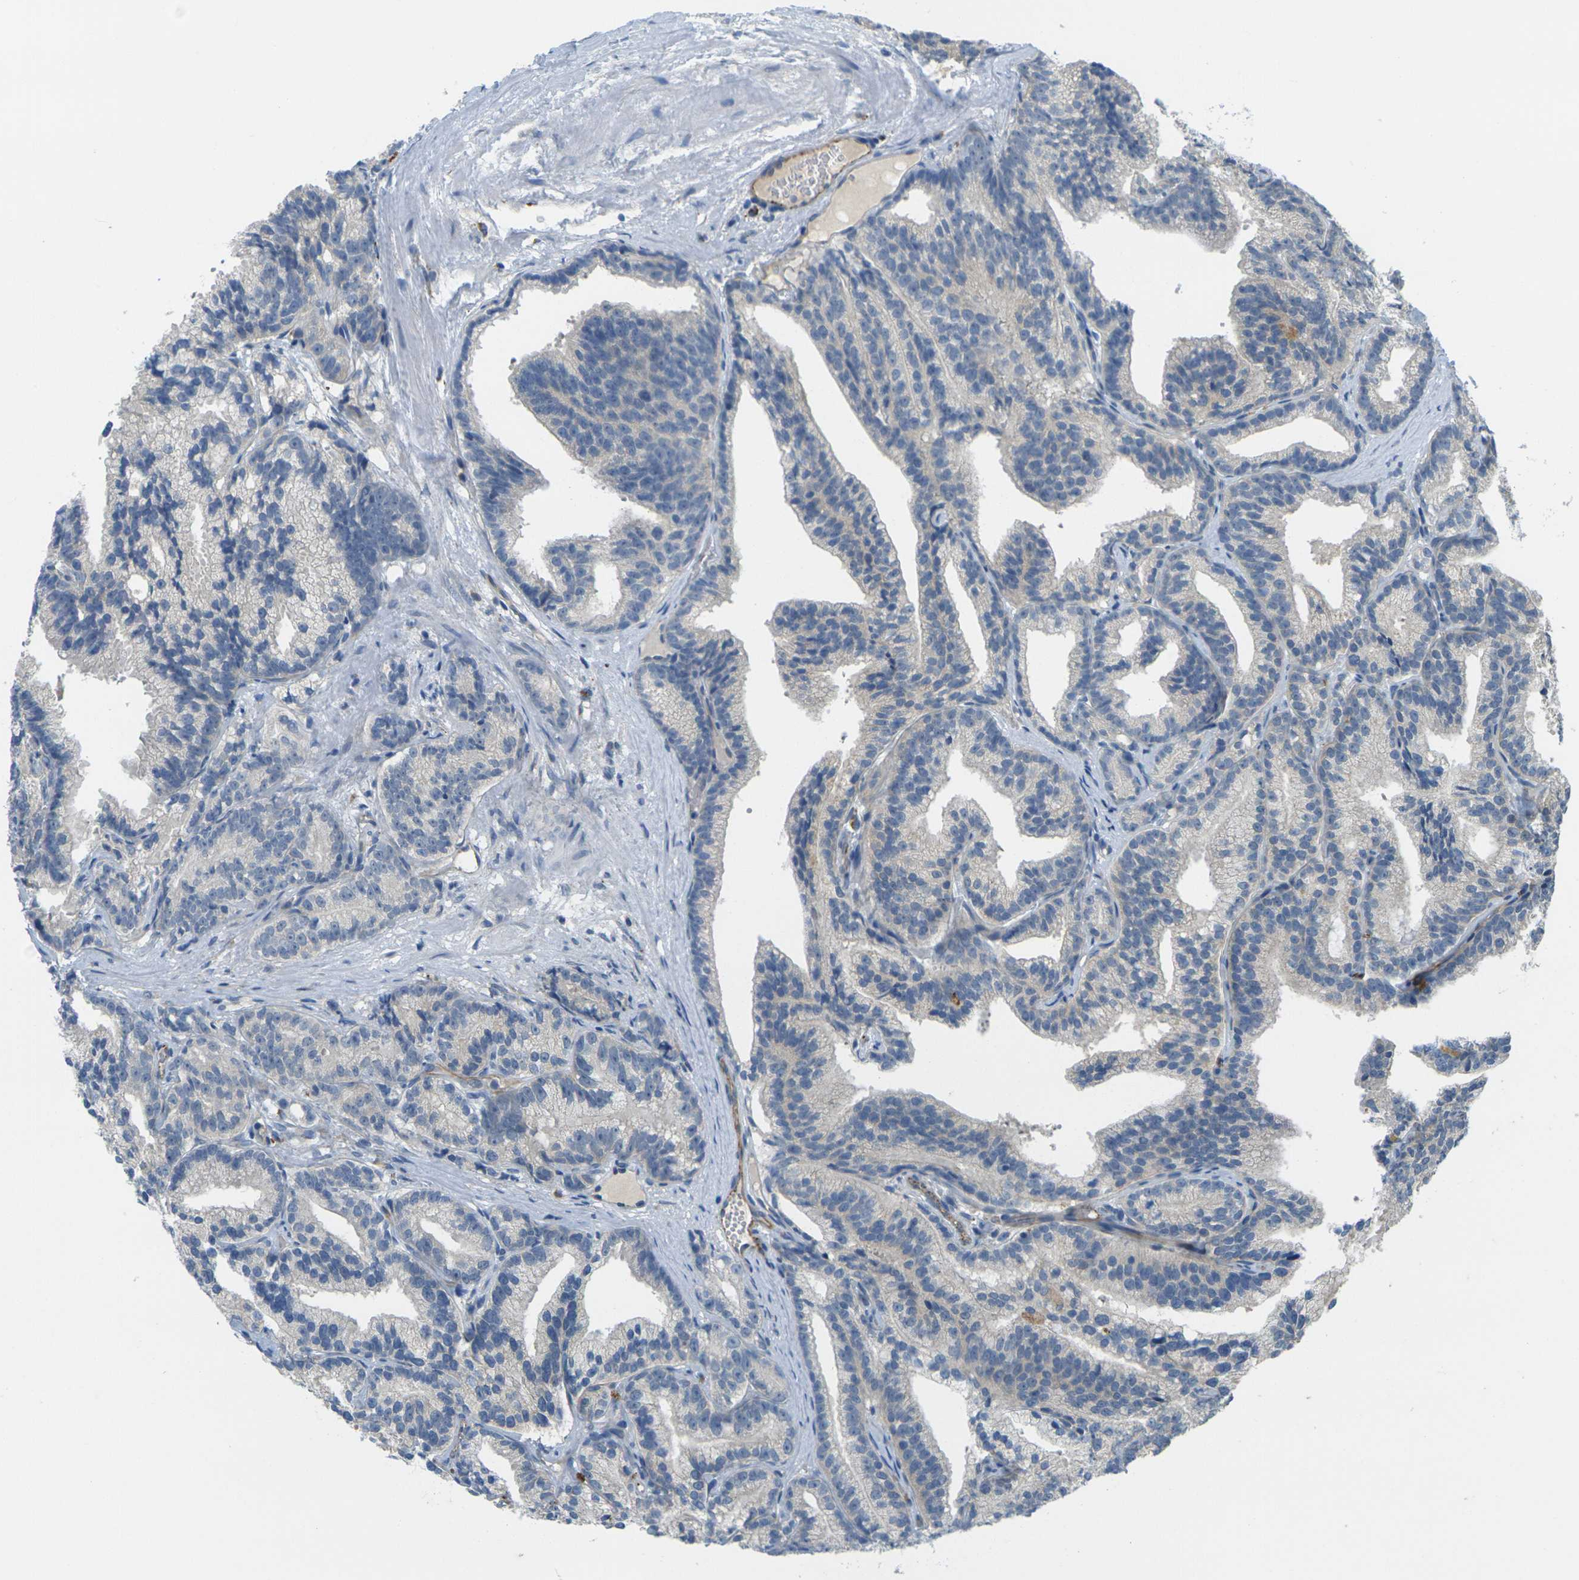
{"staining": {"intensity": "negative", "quantity": "none", "location": "none"}, "tissue": "prostate cancer", "cell_type": "Tumor cells", "image_type": "cancer", "snomed": [{"axis": "morphology", "description": "Adenocarcinoma, Low grade"}, {"axis": "topography", "description": "Prostate"}], "caption": "Tumor cells show no significant protein positivity in prostate cancer.", "gene": "CYP2C8", "patient": {"sex": "male", "age": 89}}